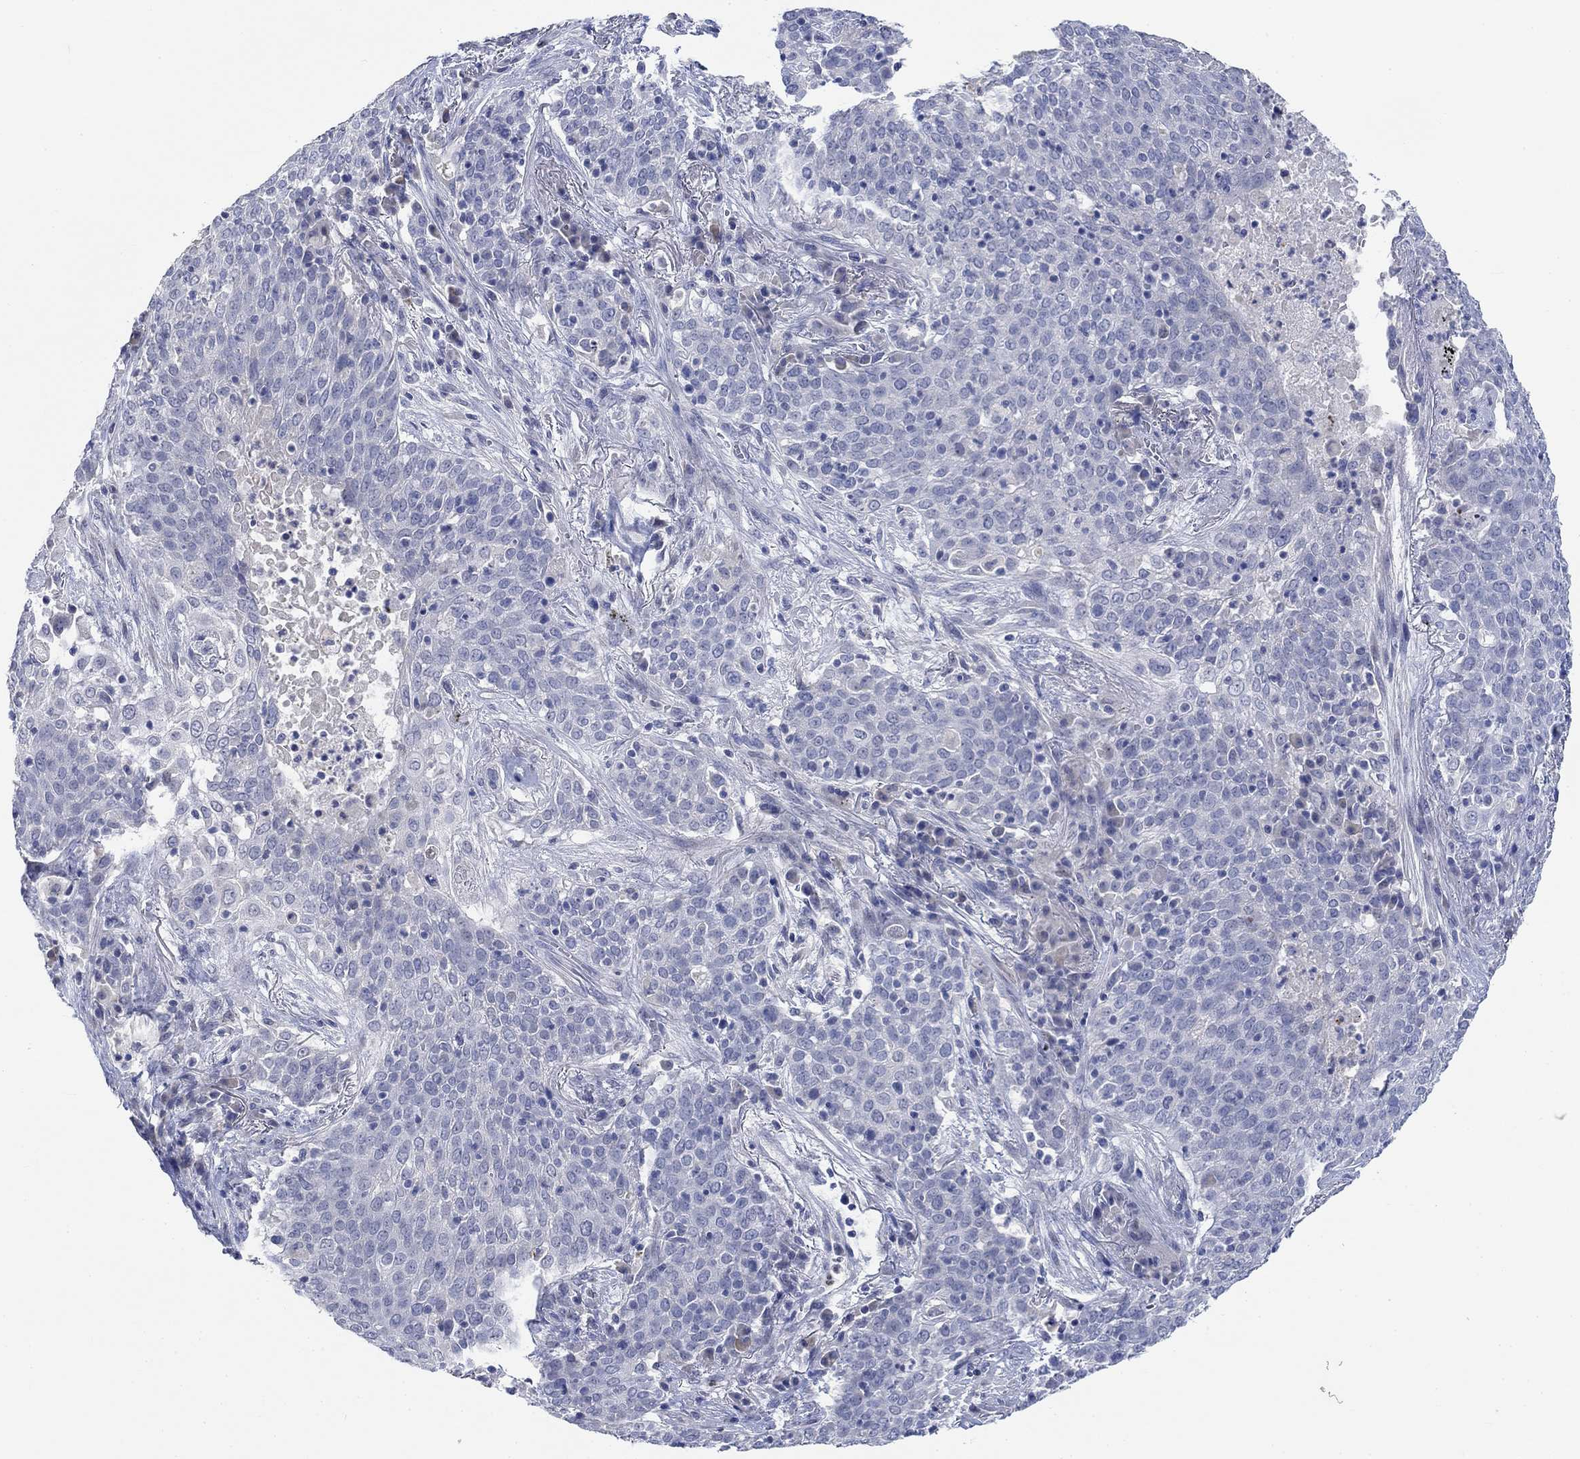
{"staining": {"intensity": "negative", "quantity": "none", "location": "none"}, "tissue": "lung cancer", "cell_type": "Tumor cells", "image_type": "cancer", "snomed": [{"axis": "morphology", "description": "Squamous cell carcinoma, NOS"}, {"axis": "topography", "description": "Lung"}], "caption": "This is an IHC histopathology image of lung cancer. There is no staining in tumor cells.", "gene": "DLK1", "patient": {"sex": "male", "age": 82}}